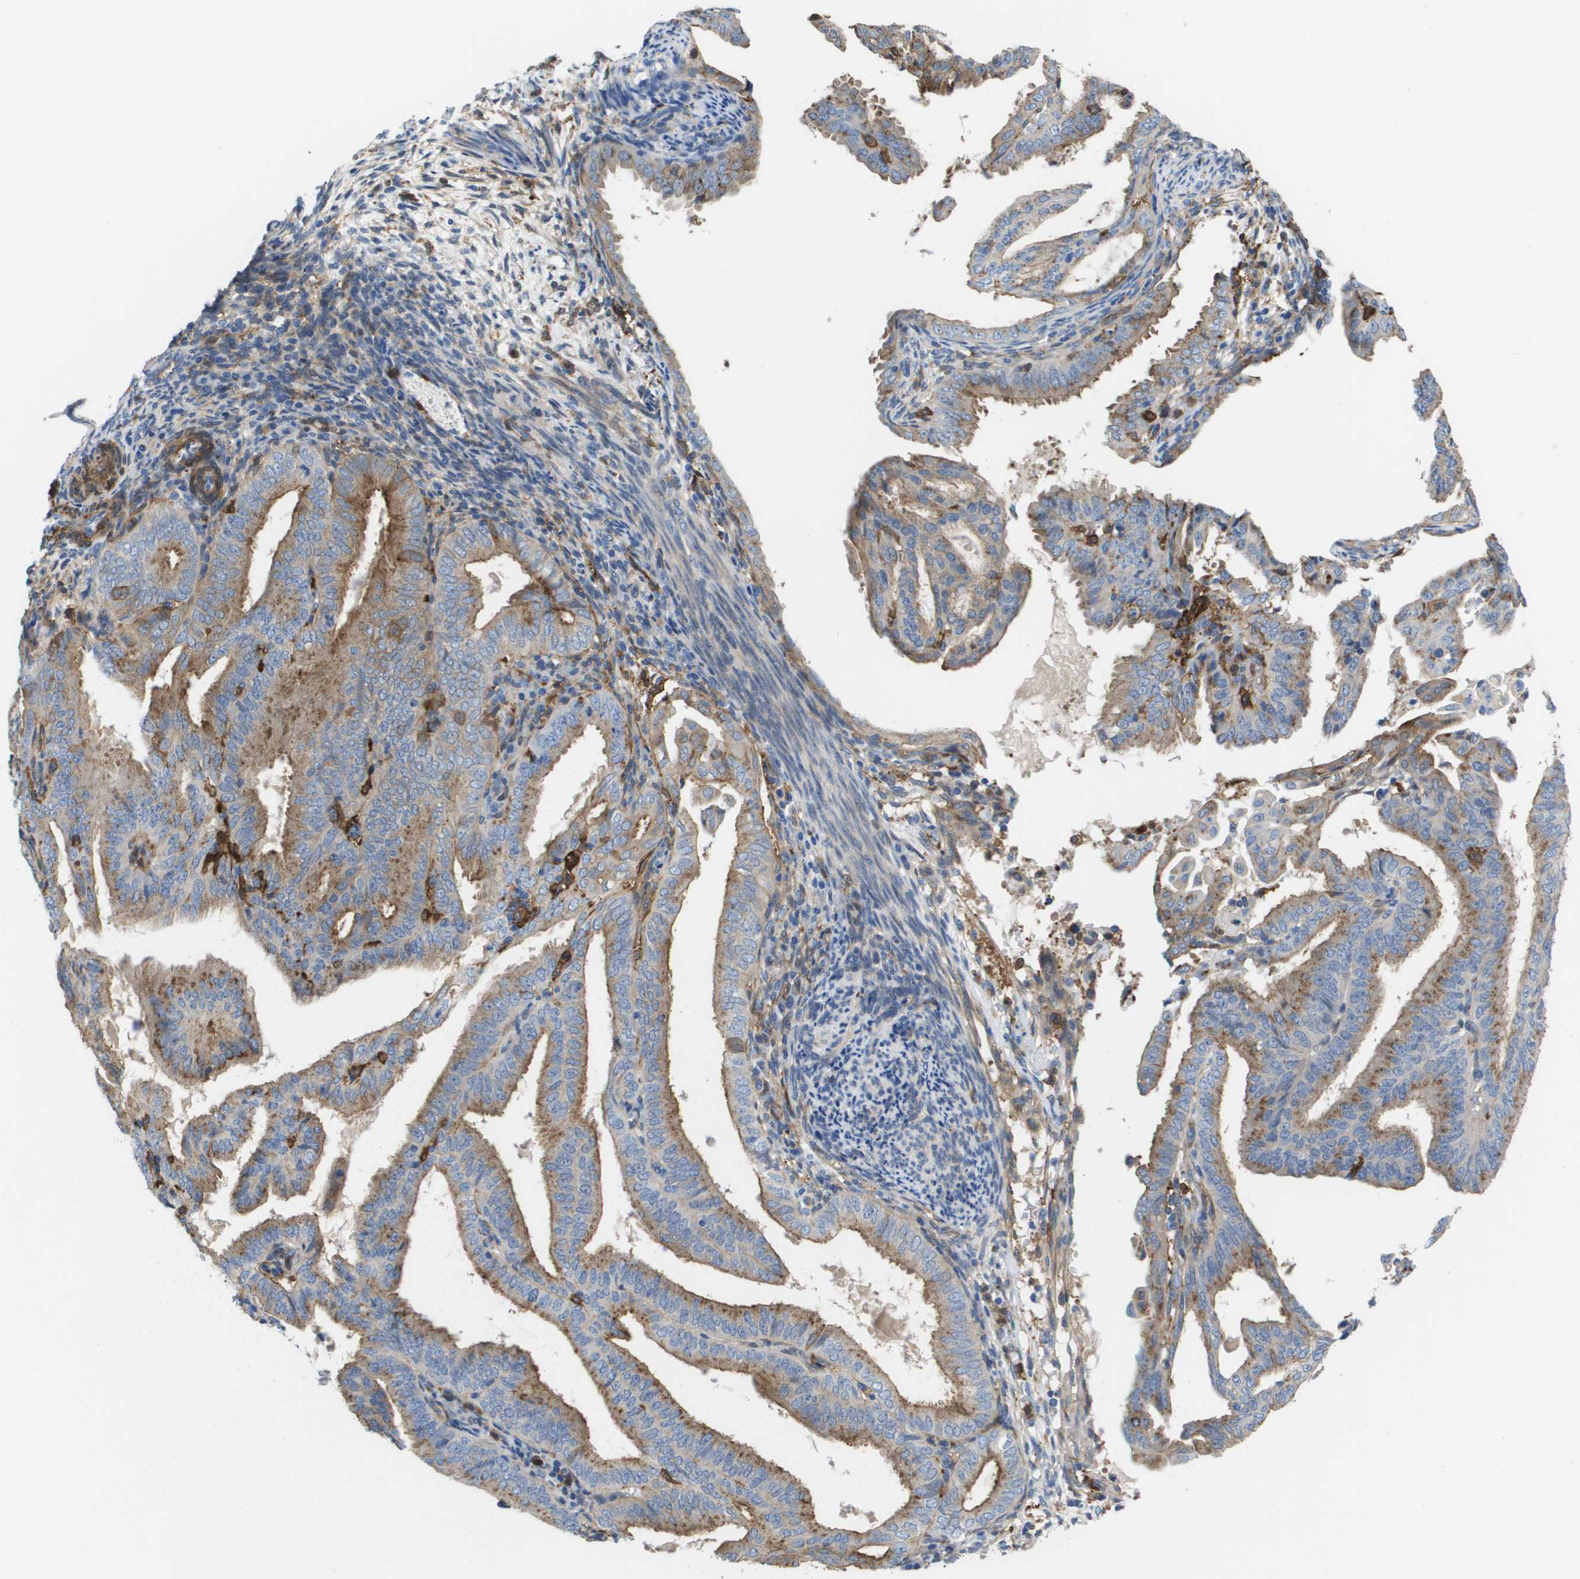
{"staining": {"intensity": "moderate", "quantity": ">75%", "location": "cytoplasmic/membranous"}, "tissue": "endometrial cancer", "cell_type": "Tumor cells", "image_type": "cancer", "snomed": [{"axis": "morphology", "description": "Adenocarcinoma, NOS"}, {"axis": "topography", "description": "Endometrium"}], "caption": "DAB immunohistochemical staining of human endometrial cancer (adenocarcinoma) reveals moderate cytoplasmic/membranous protein staining in about >75% of tumor cells.", "gene": "SLC37A2", "patient": {"sex": "female", "age": 58}}